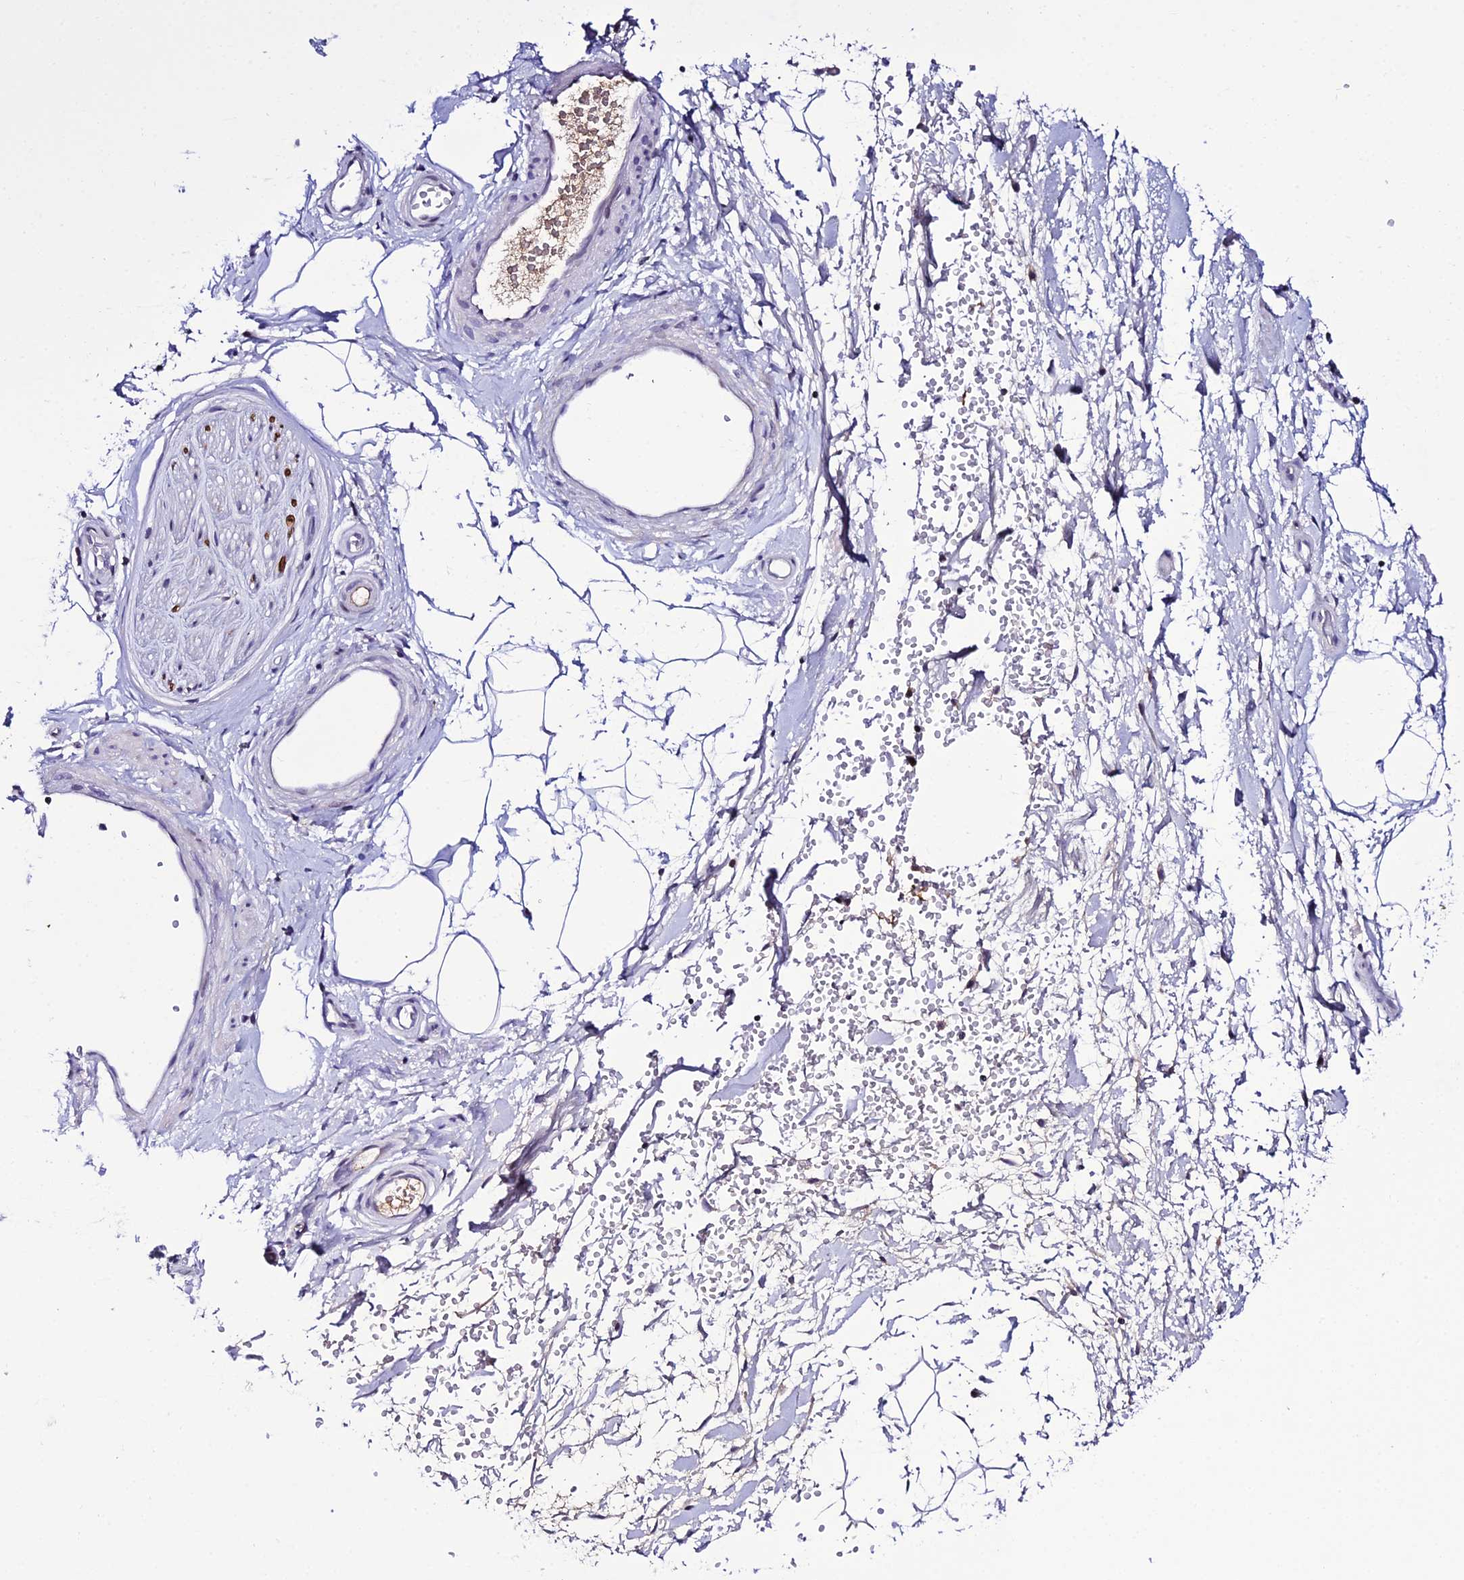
{"staining": {"intensity": "negative", "quantity": "none", "location": "none"}, "tissue": "adipose tissue", "cell_type": "Adipocytes", "image_type": "normal", "snomed": [{"axis": "morphology", "description": "Normal tissue, NOS"}, {"axis": "topography", "description": "Soft tissue"}, {"axis": "topography", "description": "Adipose tissue"}, {"axis": "topography", "description": "Vascular tissue"}, {"axis": "topography", "description": "Peripheral nerve tissue"}], "caption": "The micrograph displays no staining of adipocytes in normal adipose tissue. (DAB (3,3'-diaminobenzidine) IHC visualized using brightfield microscopy, high magnification).", "gene": "DEFB132", "patient": {"sex": "male", "age": 74}}